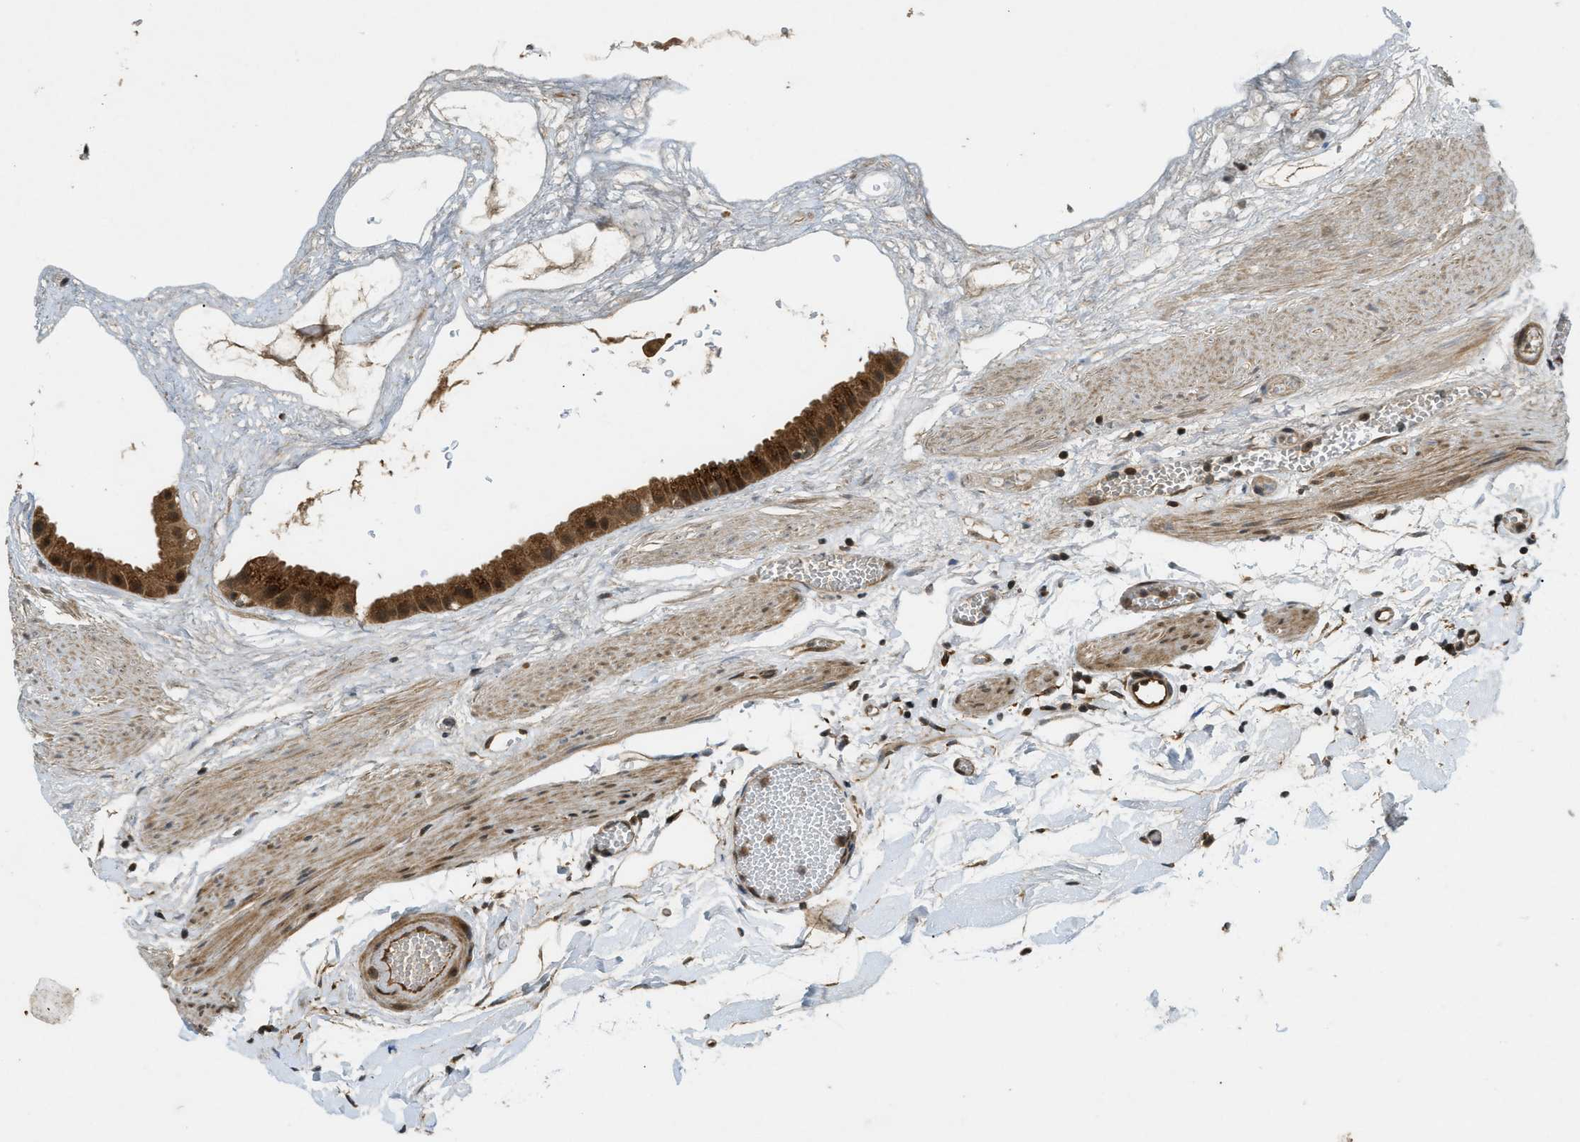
{"staining": {"intensity": "strong", "quantity": ">75%", "location": "cytoplasmic/membranous,nuclear"}, "tissue": "gallbladder", "cell_type": "Glandular cells", "image_type": "normal", "snomed": [{"axis": "morphology", "description": "Normal tissue, NOS"}, {"axis": "topography", "description": "Gallbladder"}], "caption": "Immunohistochemical staining of unremarkable gallbladder demonstrates strong cytoplasmic/membranous,nuclear protein expression in approximately >75% of glandular cells. (DAB = brown stain, brightfield microscopy at high magnification).", "gene": "EIF2AK3", "patient": {"sex": "female", "age": 64}}